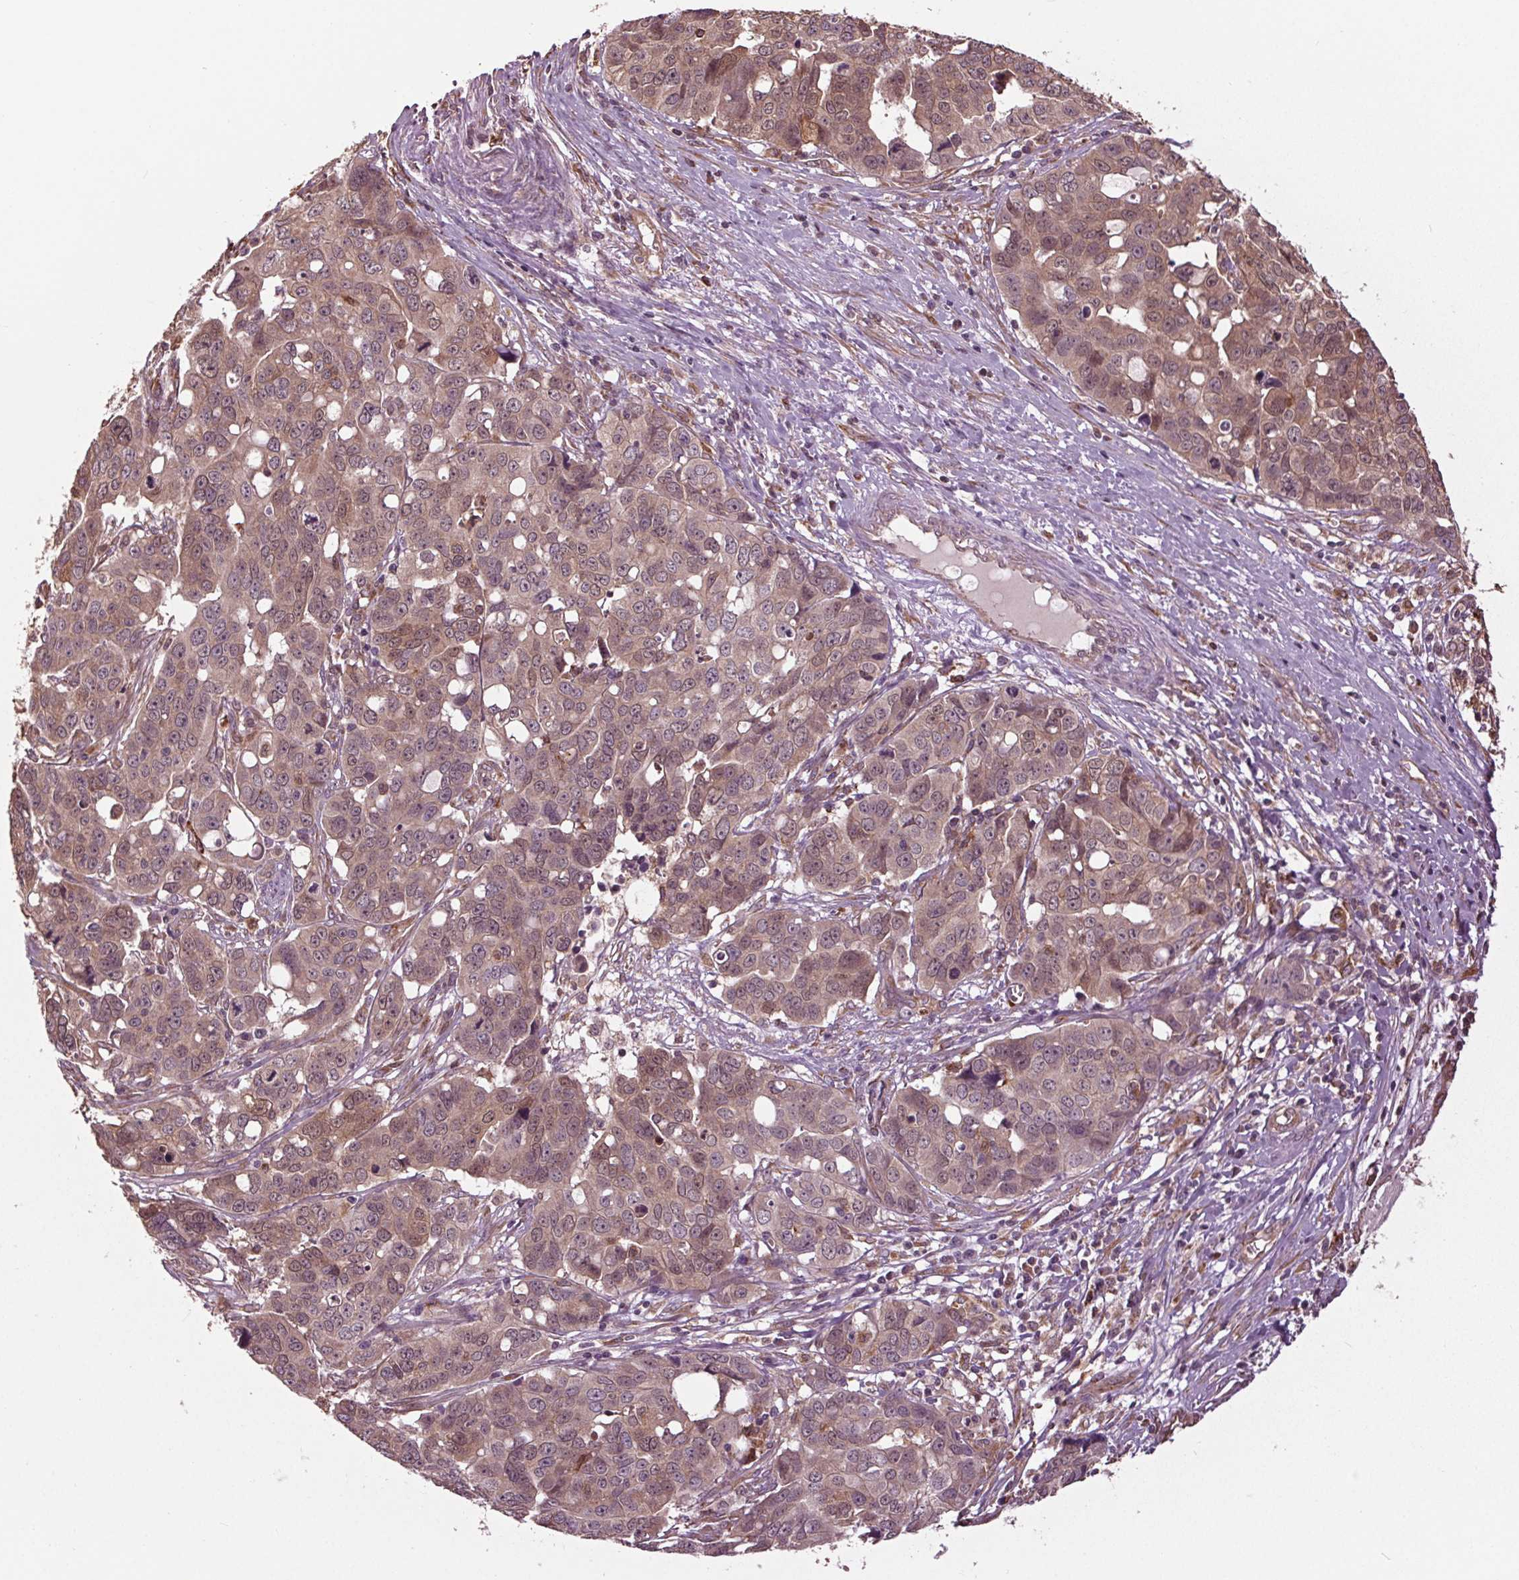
{"staining": {"intensity": "weak", "quantity": ">75%", "location": "cytoplasmic/membranous"}, "tissue": "ovarian cancer", "cell_type": "Tumor cells", "image_type": "cancer", "snomed": [{"axis": "morphology", "description": "Carcinoma, endometroid"}, {"axis": "topography", "description": "Ovary"}], "caption": "A brown stain highlights weak cytoplasmic/membranous staining of a protein in endometroid carcinoma (ovarian) tumor cells. Immunohistochemistry stains the protein of interest in brown and the nuclei are stained blue.", "gene": "RNPEP", "patient": {"sex": "female", "age": 78}}